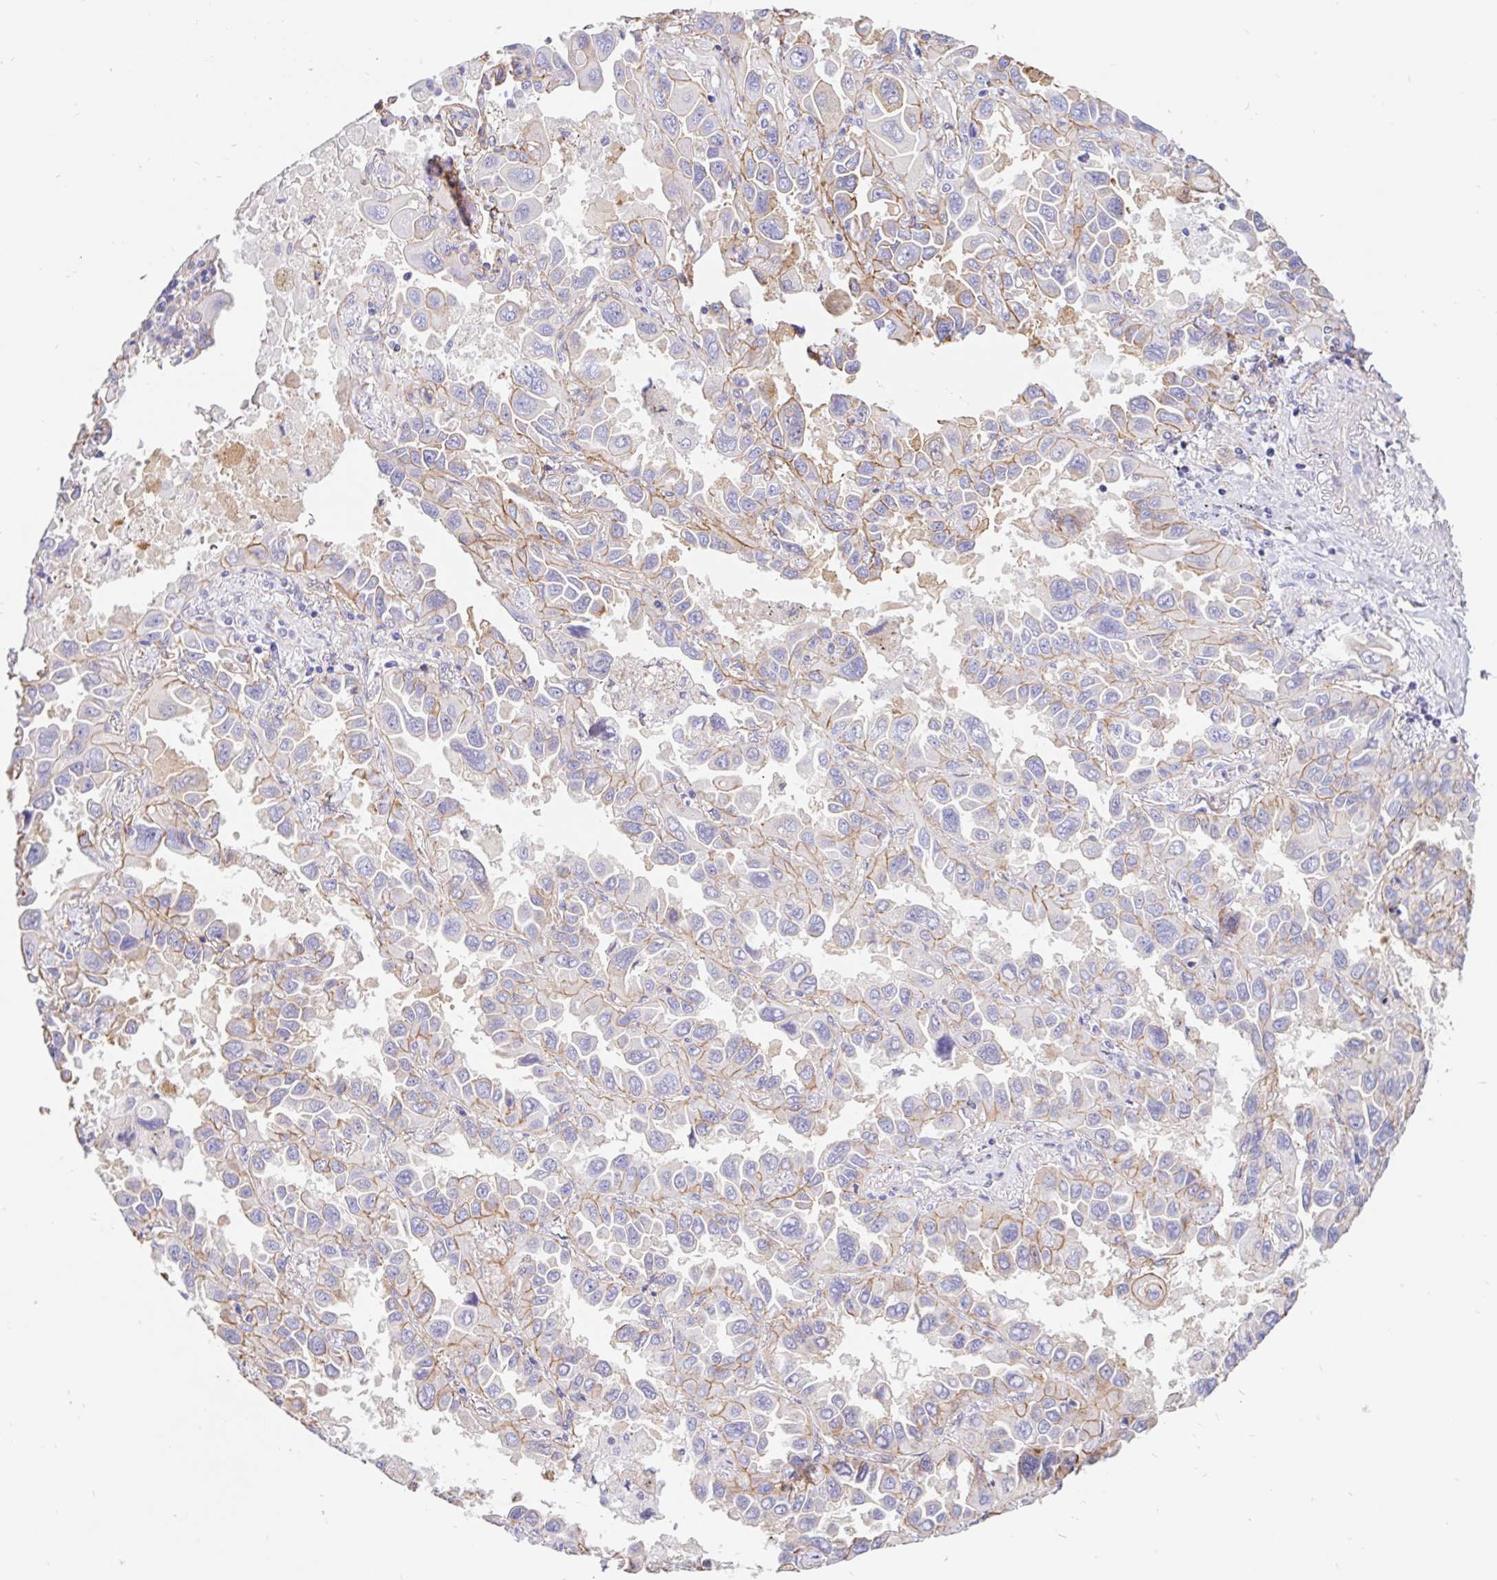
{"staining": {"intensity": "moderate", "quantity": "<25%", "location": "cytoplasmic/membranous"}, "tissue": "lung cancer", "cell_type": "Tumor cells", "image_type": "cancer", "snomed": [{"axis": "morphology", "description": "Adenocarcinoma, NOS"}, {"axis": "topography", "description": "Lung"}], "caption": "Immunohistochemical staining of human lung cancer (adenocarcinoma) exhibits moderate cytoplasmic/membranous protein expression in about <25% of tumor cells.", "gene": "LIMCH1", "patient": {"sex": "male", "age": 64}}